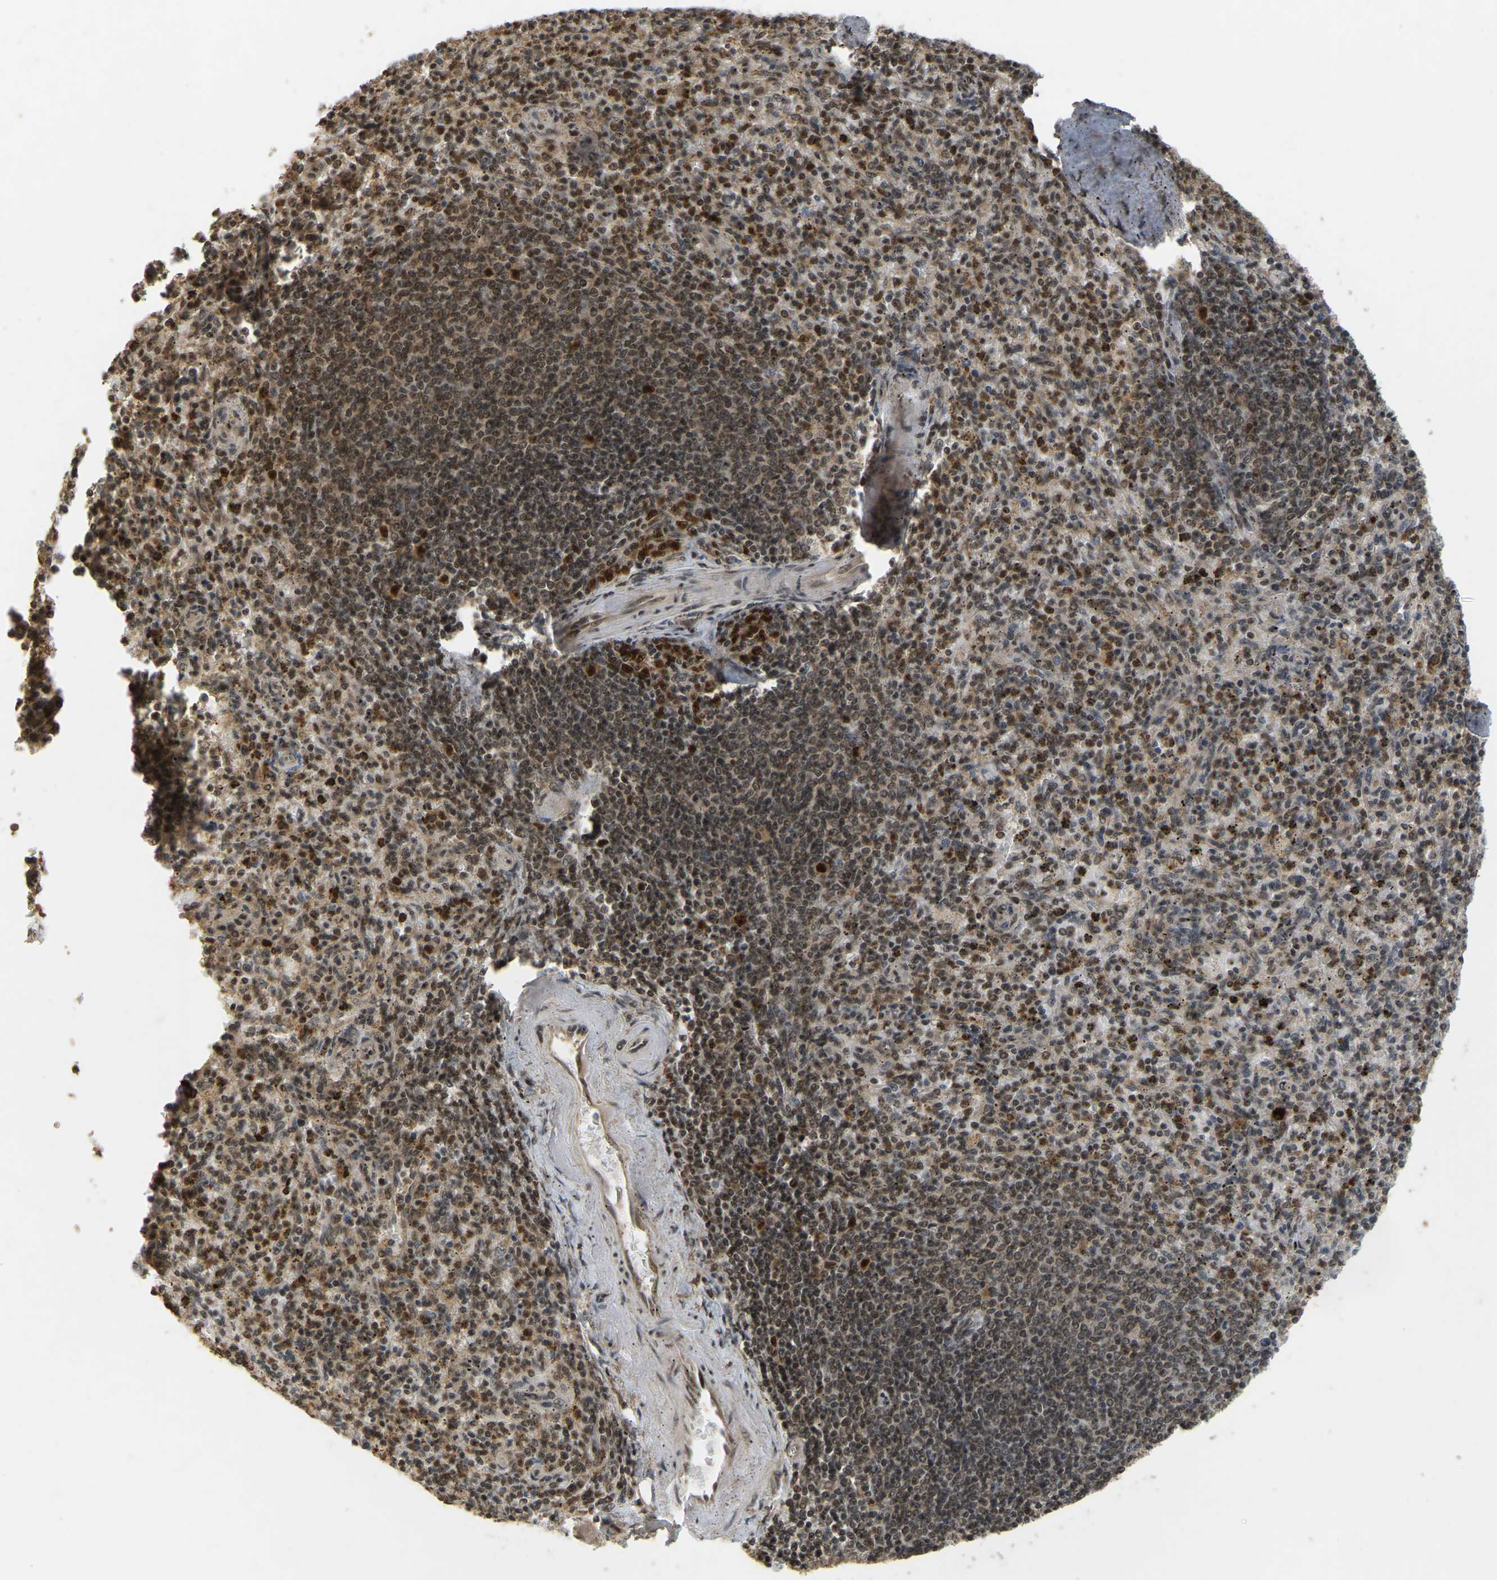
{"staining": {"intensity": "moderate", "quantity": ">75%", "location": "nuclear"}, "tissue": "spleen", "cell_type": "Cells in red pulp", "image_type": "normal", "snomed": [{"axis": "morphology", "description": "Normal tissue, NOS"}, {"axis": "topography", "description": "Spleen"}], "caption": "Normal spleen was stained to show a protein in brown. There is medium levels of moderate nuclear expression in about >75% of cells in red pulp.", "gene": "BRF2", "patient": {"sex": "male", "age": 72}}